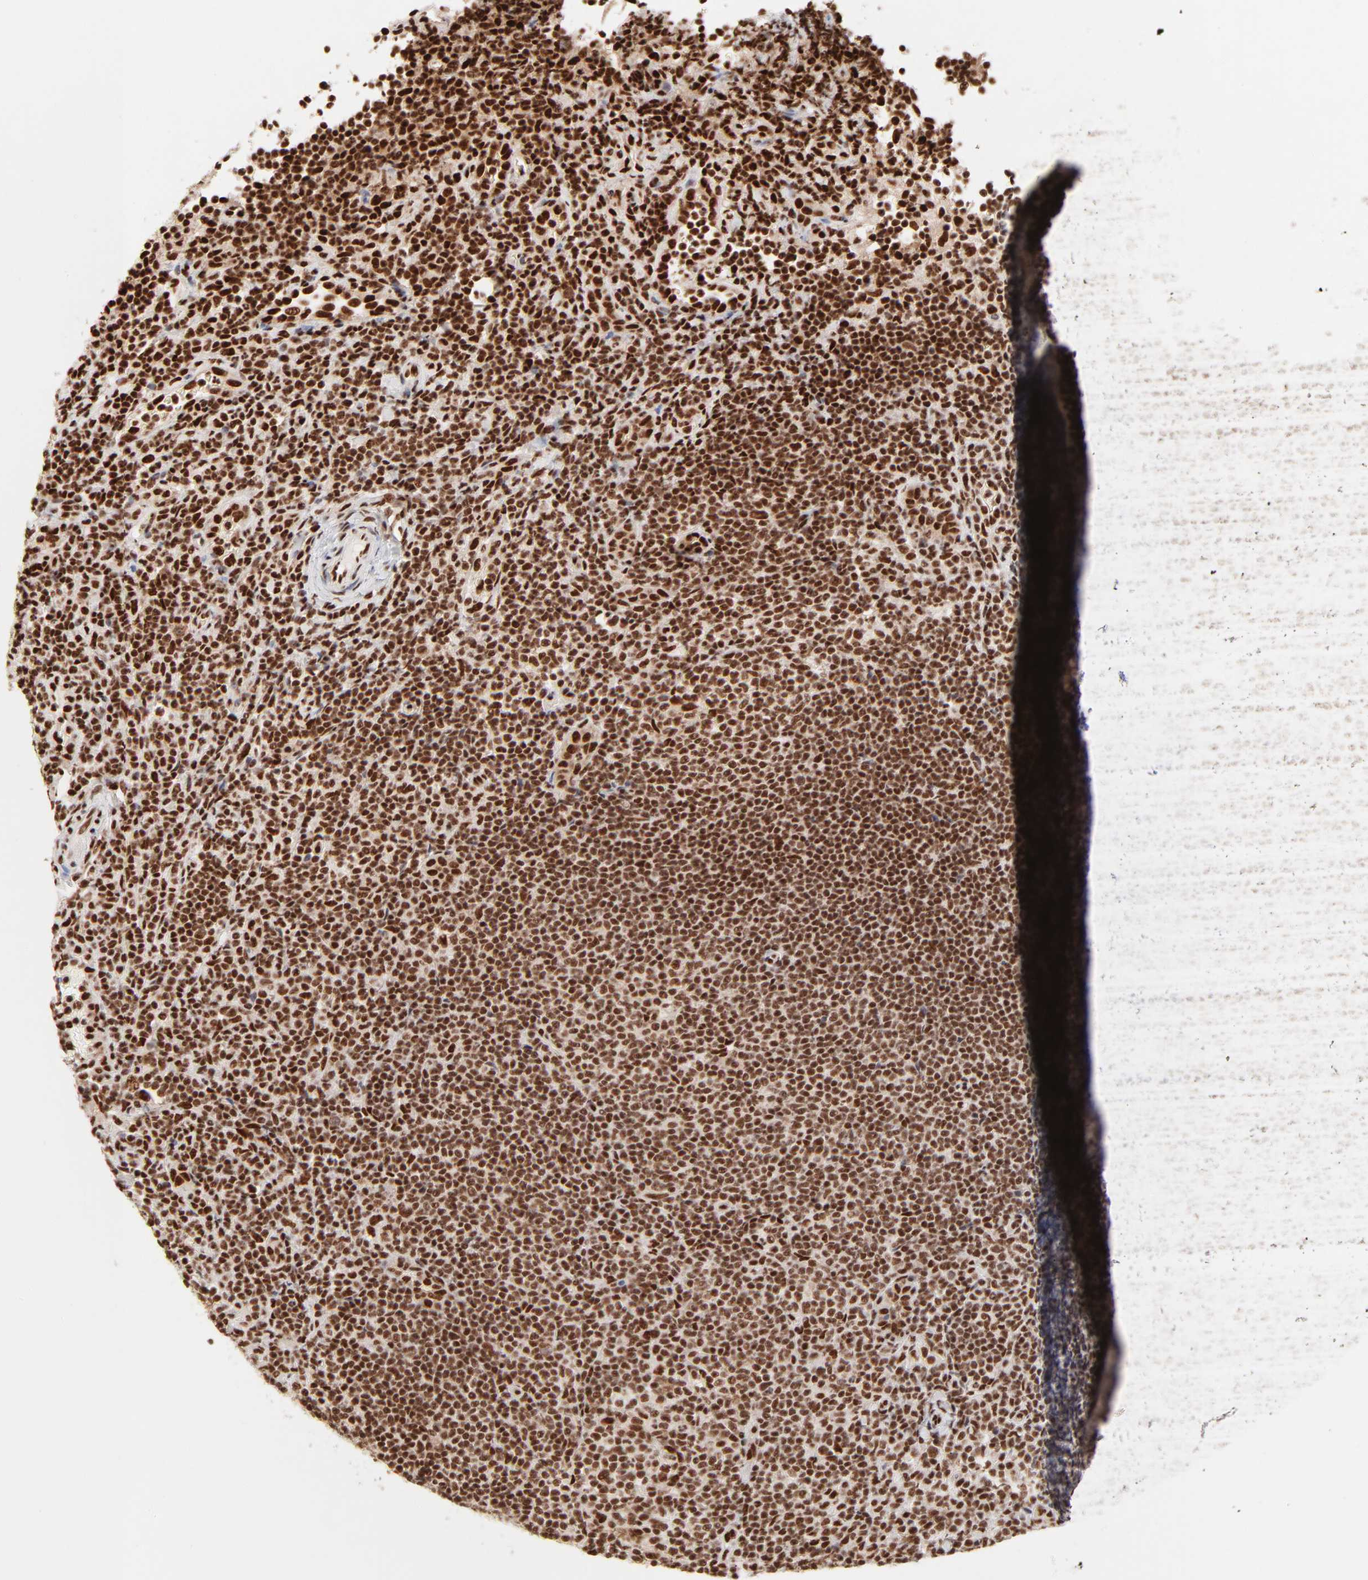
{"staining": {"intensity": "strong", "quantity": ">75%", "location": "nuclear"}, "tissue": "lymphoma", "cell_type": "Tumor cells", "image_type": "cancer", "snomed": [{"axis": "morphology", "description": "Malignant lymphoma, non-Hodgkin's type, Low grade"}, {"axis": "topography", "description": "Lymph node"}], "caption": "Lymphoma stained with a brown dye reveals strong nuclear positive expression in approximately >75% of tumor cells.", "gene": "TARDBP", "patient": {"sex": "female", "age": 76}}